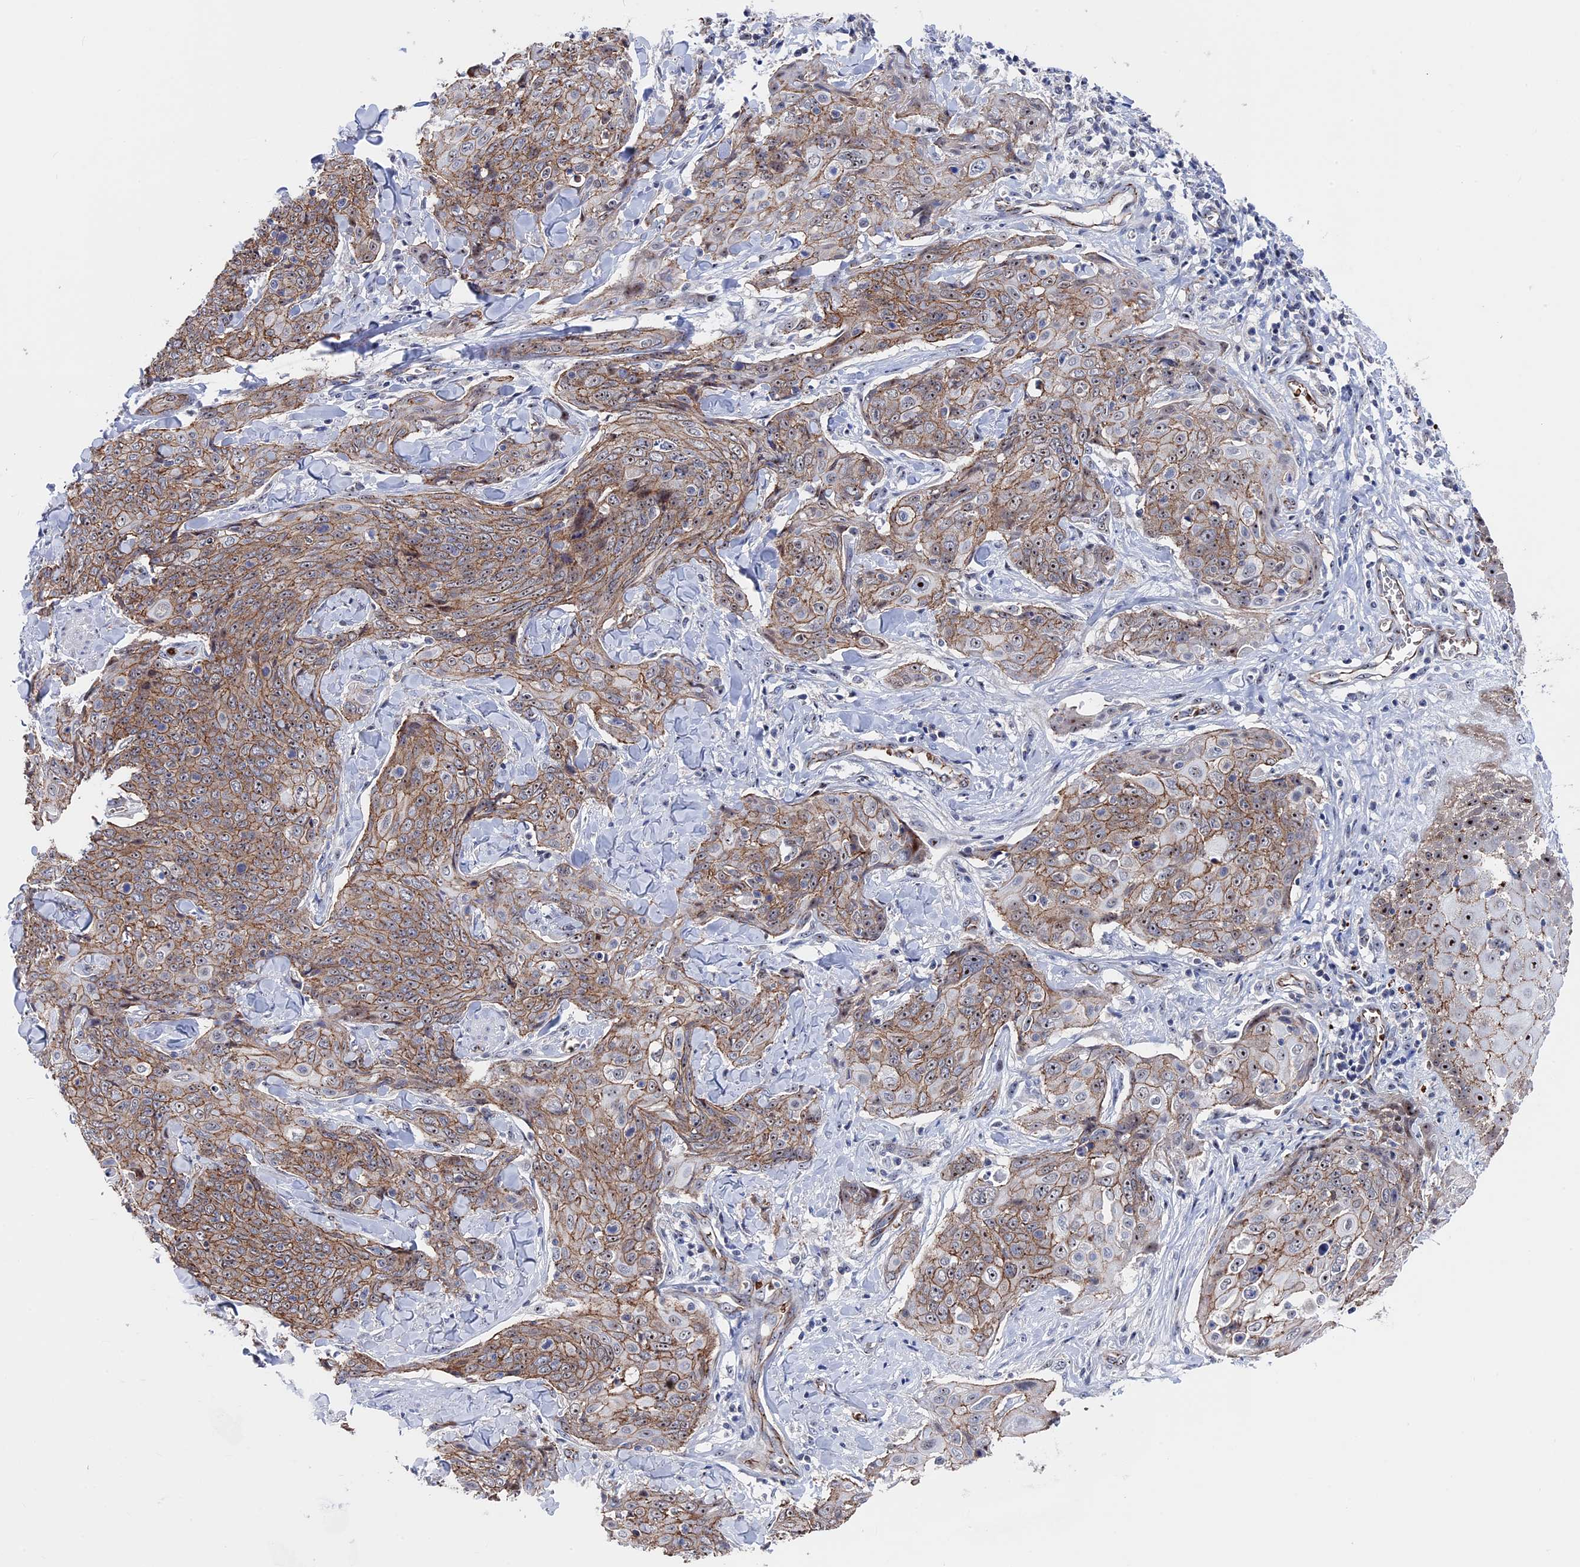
{"staining": {"intensity": "moderate", "quantity": ">75%", "location": "cytoplasmic/membranous"}, "tissue": "skin cancer", "cell_type": "Tumor cells", "image_type": "cancer", "snomed": [{"axis": "morphology", "description": "Squamous cell carcinoma, NOS"}, {"axis": "topography", "description": "Skin"}, {"axis": "topography", "description": "Vulva"}], "caption": "Brown immunohistochemical staining in human skin cancer shows moderate cytoplasmic/membranous staining in approximately >75% of tumor cells.", "gene": "EXOSC9", "patient": {"sex": "female", "age": 85}}